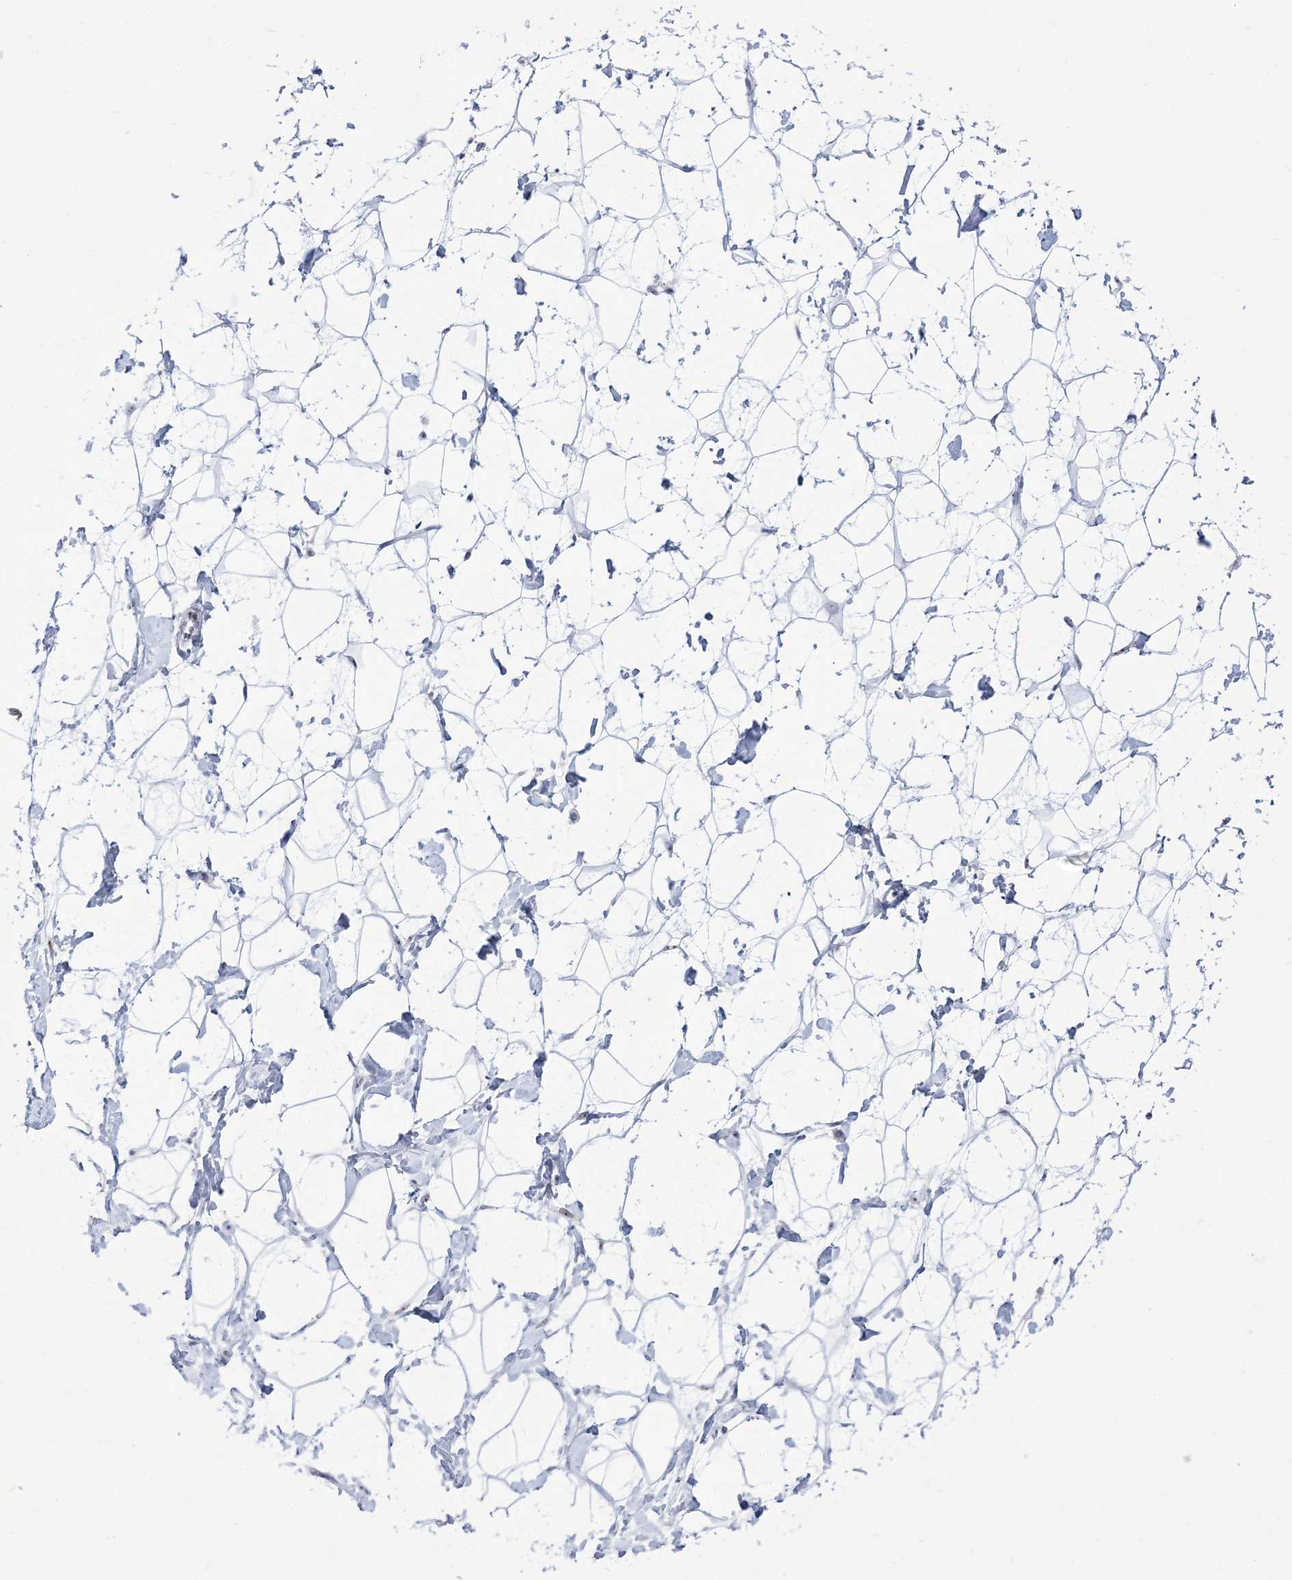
{"staining": {"intensity": "negative", "quantity": "none", "location": "none"}, "tissue": "breast", "cell_type": "Adipocytes", "image_type": "normal", "snomed": [{"axis": "morphology", "description": "Normal tissue, NOS"}, {"axis": "morphology", "description": "Adenoma, NOS"}, {"axis": "topography", "description": "Breast"}], "caption": "Adipocytes show no significant protein expression in normal breast. Nuclei are stained in blue.", "gene": "DDX21", "patient": {"sex": "female", "age": 23}}